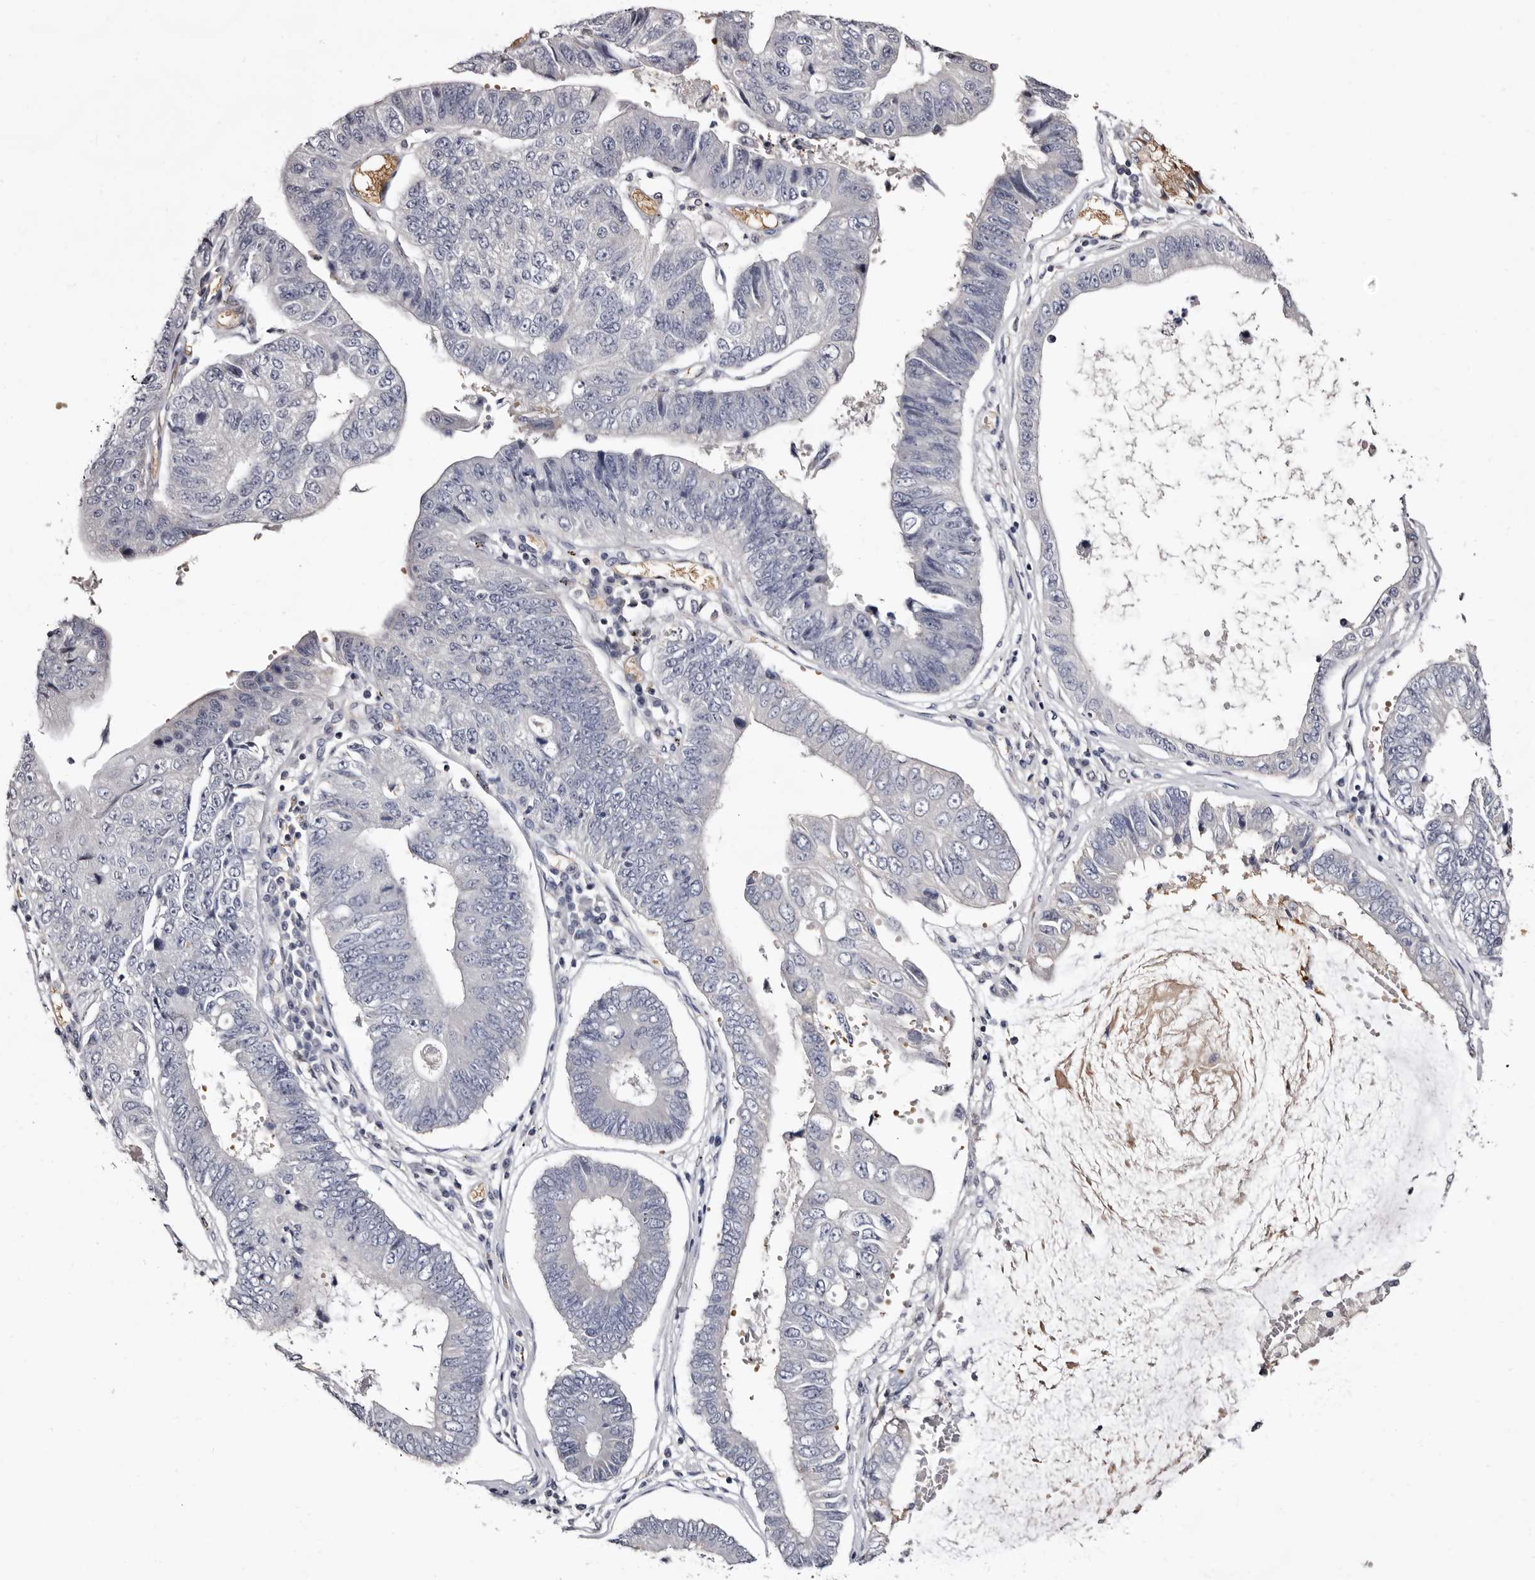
{"staining": {"intensity": "negative", "quantity": "none", "location": "none"}, "tissue": "stomach cancer", "cell_type": "Tumor cells", "image_type": "cancer", "snomed": [{"axis": "morphology", "description": "Adenocarcinoma, NOS"}, {"axis": "topography", "description": "Stomach"}], "caption": "Human stomach adenocarcinoma stained for a protein using immunohistochemistry (IHC) reveals no staining in tumor cells.", "gene": "BPGM", "patient": {"sex": "male", "age": 59}}